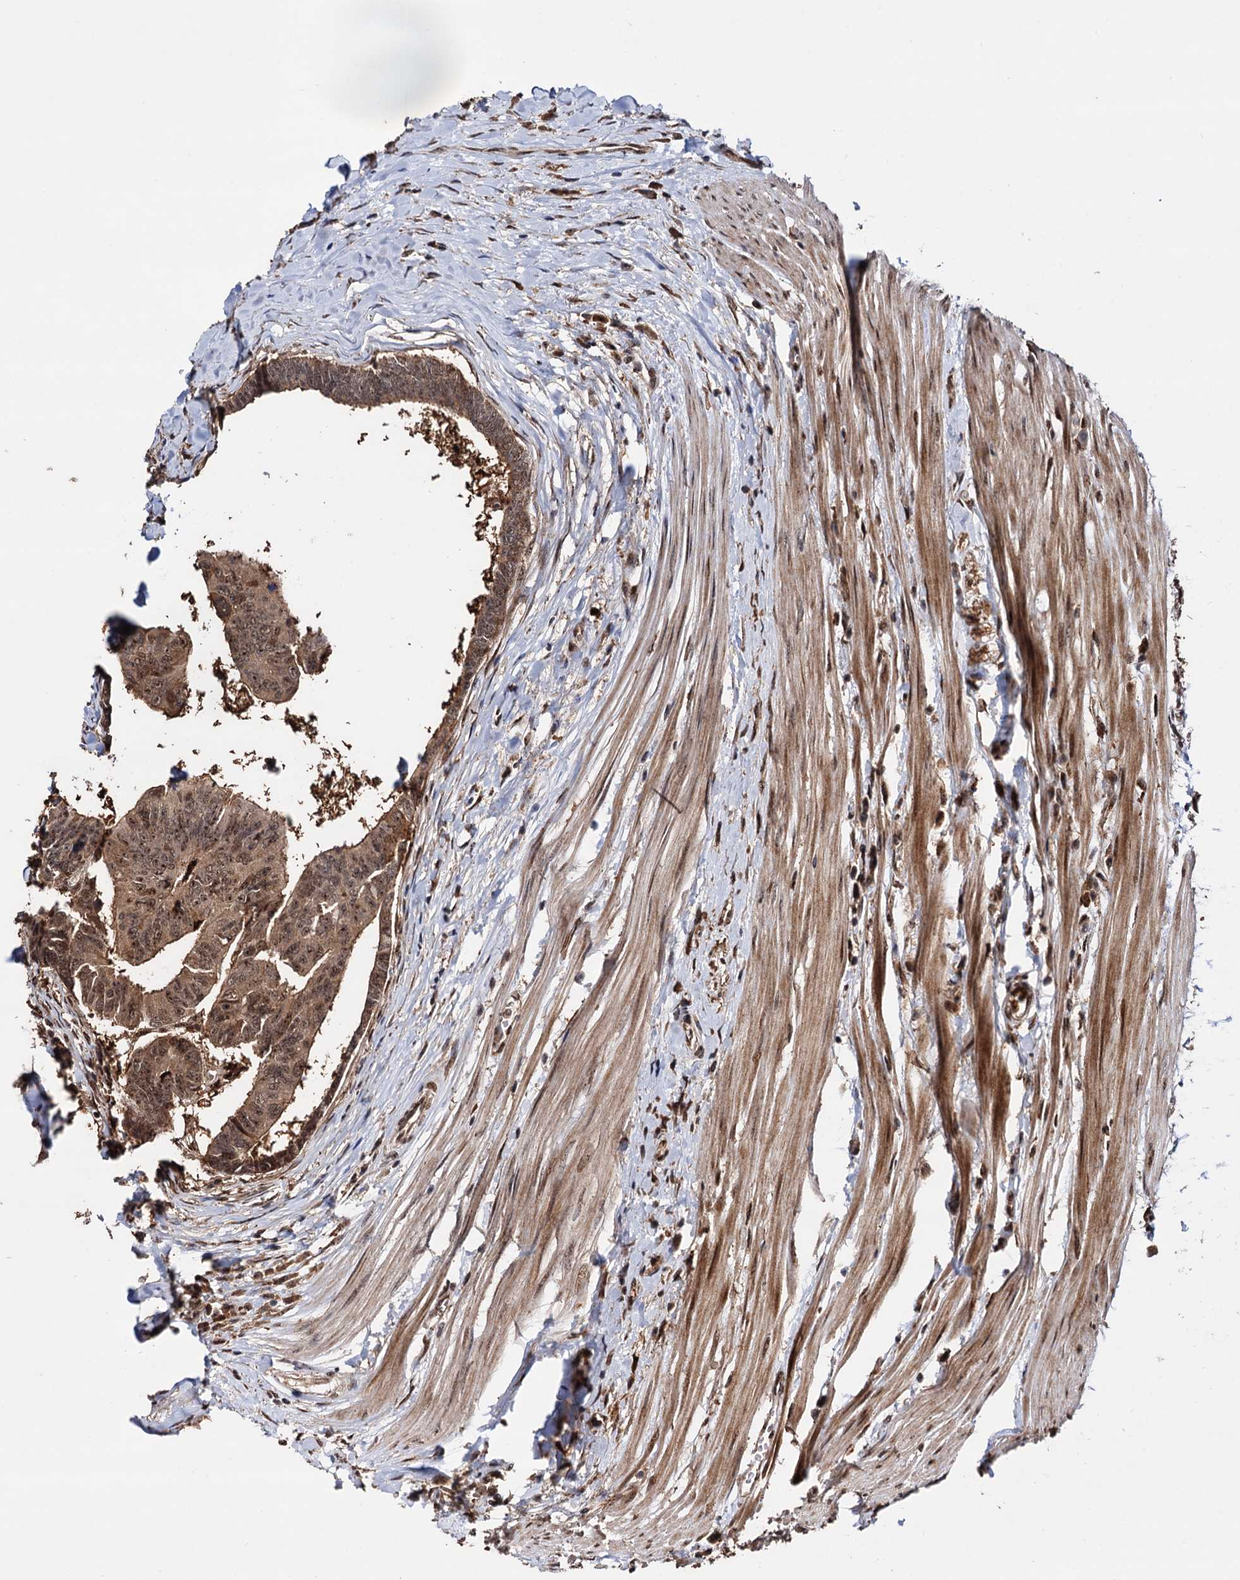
{"staining": {"intensity": "moderate", "quantity": ">75%", "location": "cytoplasmic/membranous,nuclear"}, "tissue": "colorectal cancer", "cell_type": "Tumor cells", "image_type": "cancer", "snomed": [{"axis": "morphology", "description": "Adenocarcinoma, NOS"}, {"axis": "topography", "description": "Rectum"}], "caption": "This photomicrograph exhibits colorectal cancer stained with immunohistochemistry (IHC) to label a protein in brown. The cytoplasmic/membranous and nuclear of tumor cells show moderate positivity for the protein. Nuclei are counter-stained blue.", "gene": "PIGB", "patient": {"sex": "female", "age": 65}}